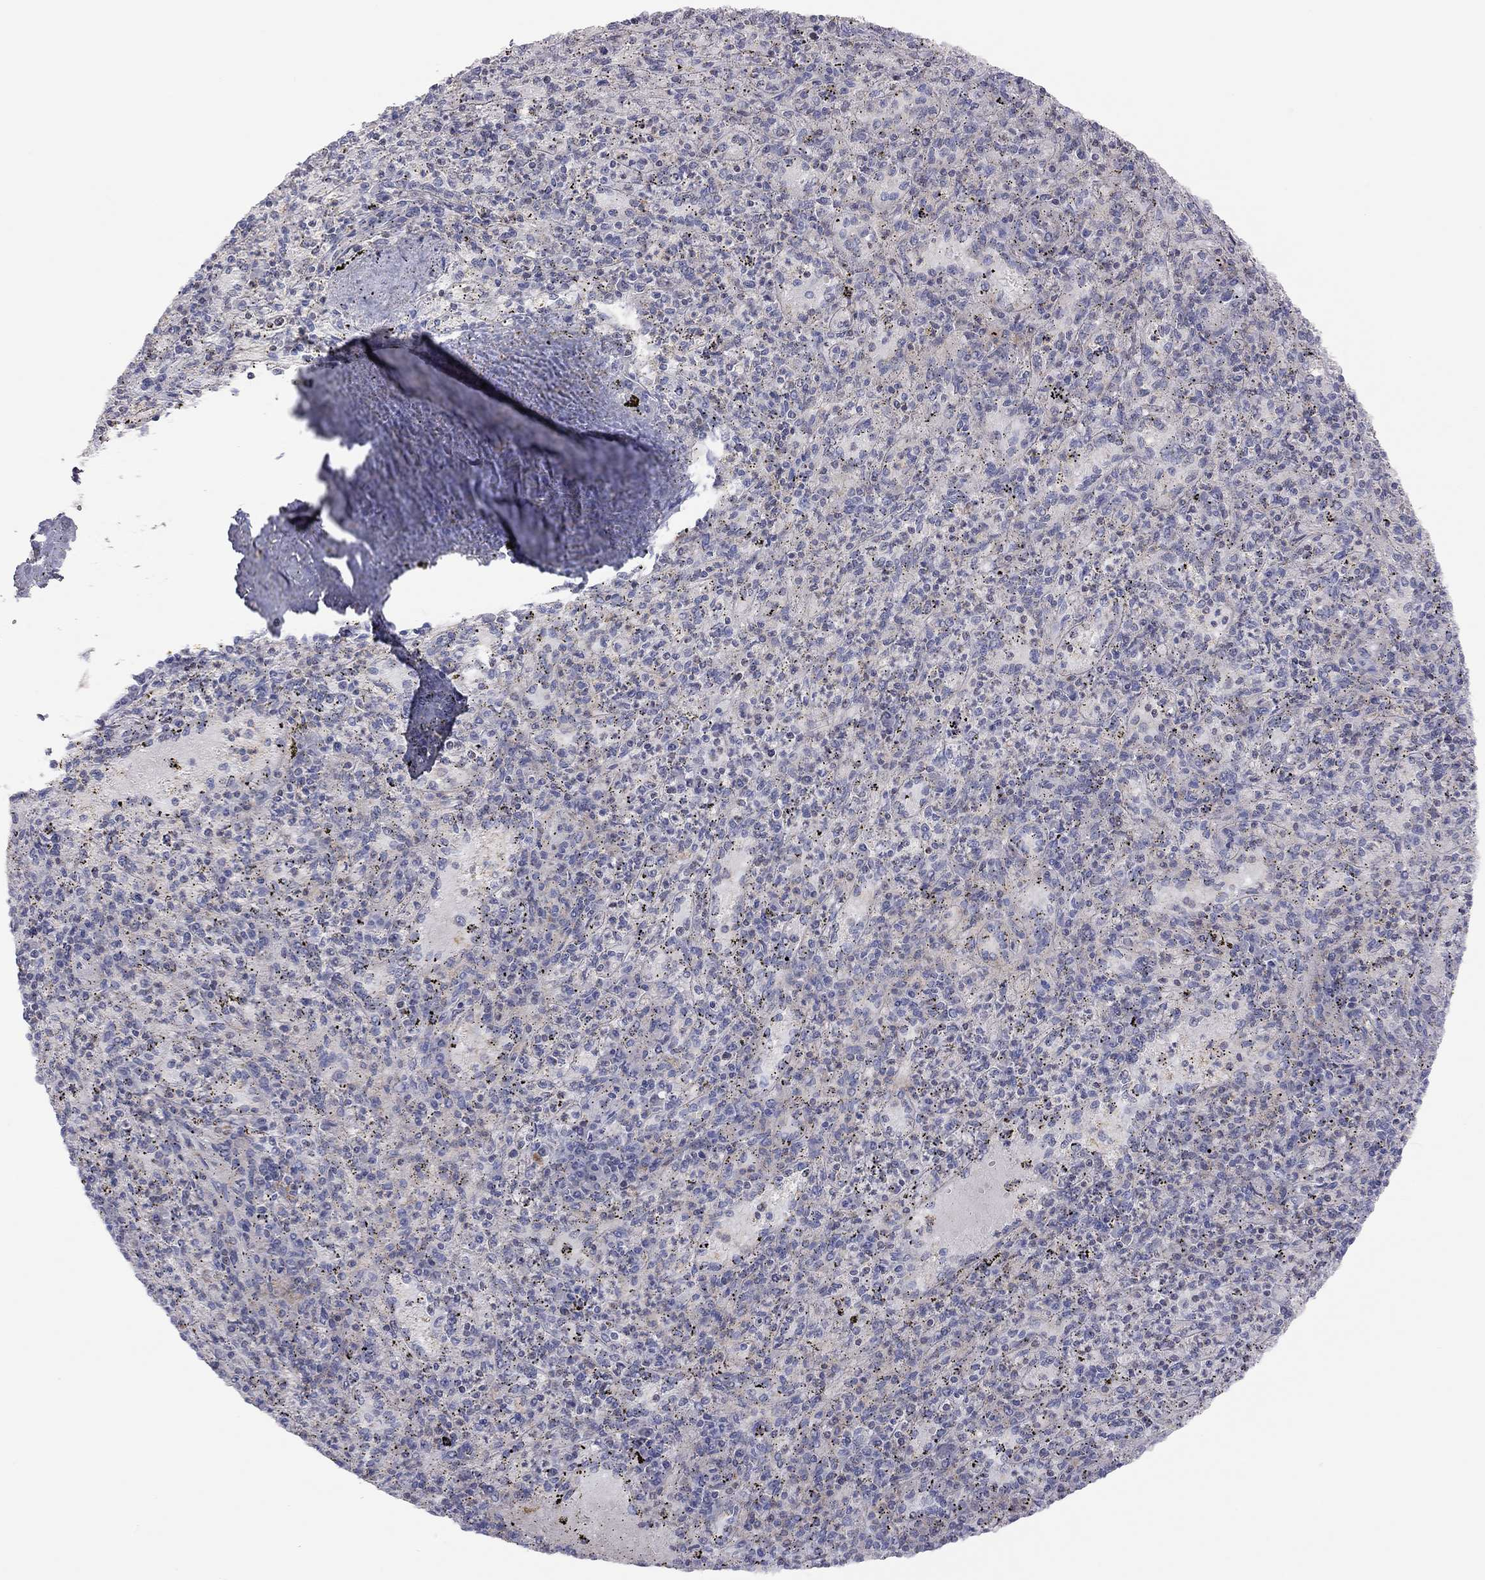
{"staining": {"intensity": "negative", "quantity": "none", "location": "none"}, "tissue": "spleen", "cell_type": "Cells in red pulp", "image_type": "normal", "snomed": [{"axis": "morphology", "description": "Normal tissue, NOS"}, {"axis": "topography", "description": "Spleen"}], "caption": "Cells in red pulp are negative for protein expression in benign human spleen. The staining is performed using DAB (3,3'-diaminobenzidine) brown chromogen with nuclei counter-stained in using hematoxylin.", "gene": "ADCYAP1", "patient": {"sex": "male", "age": 60}}